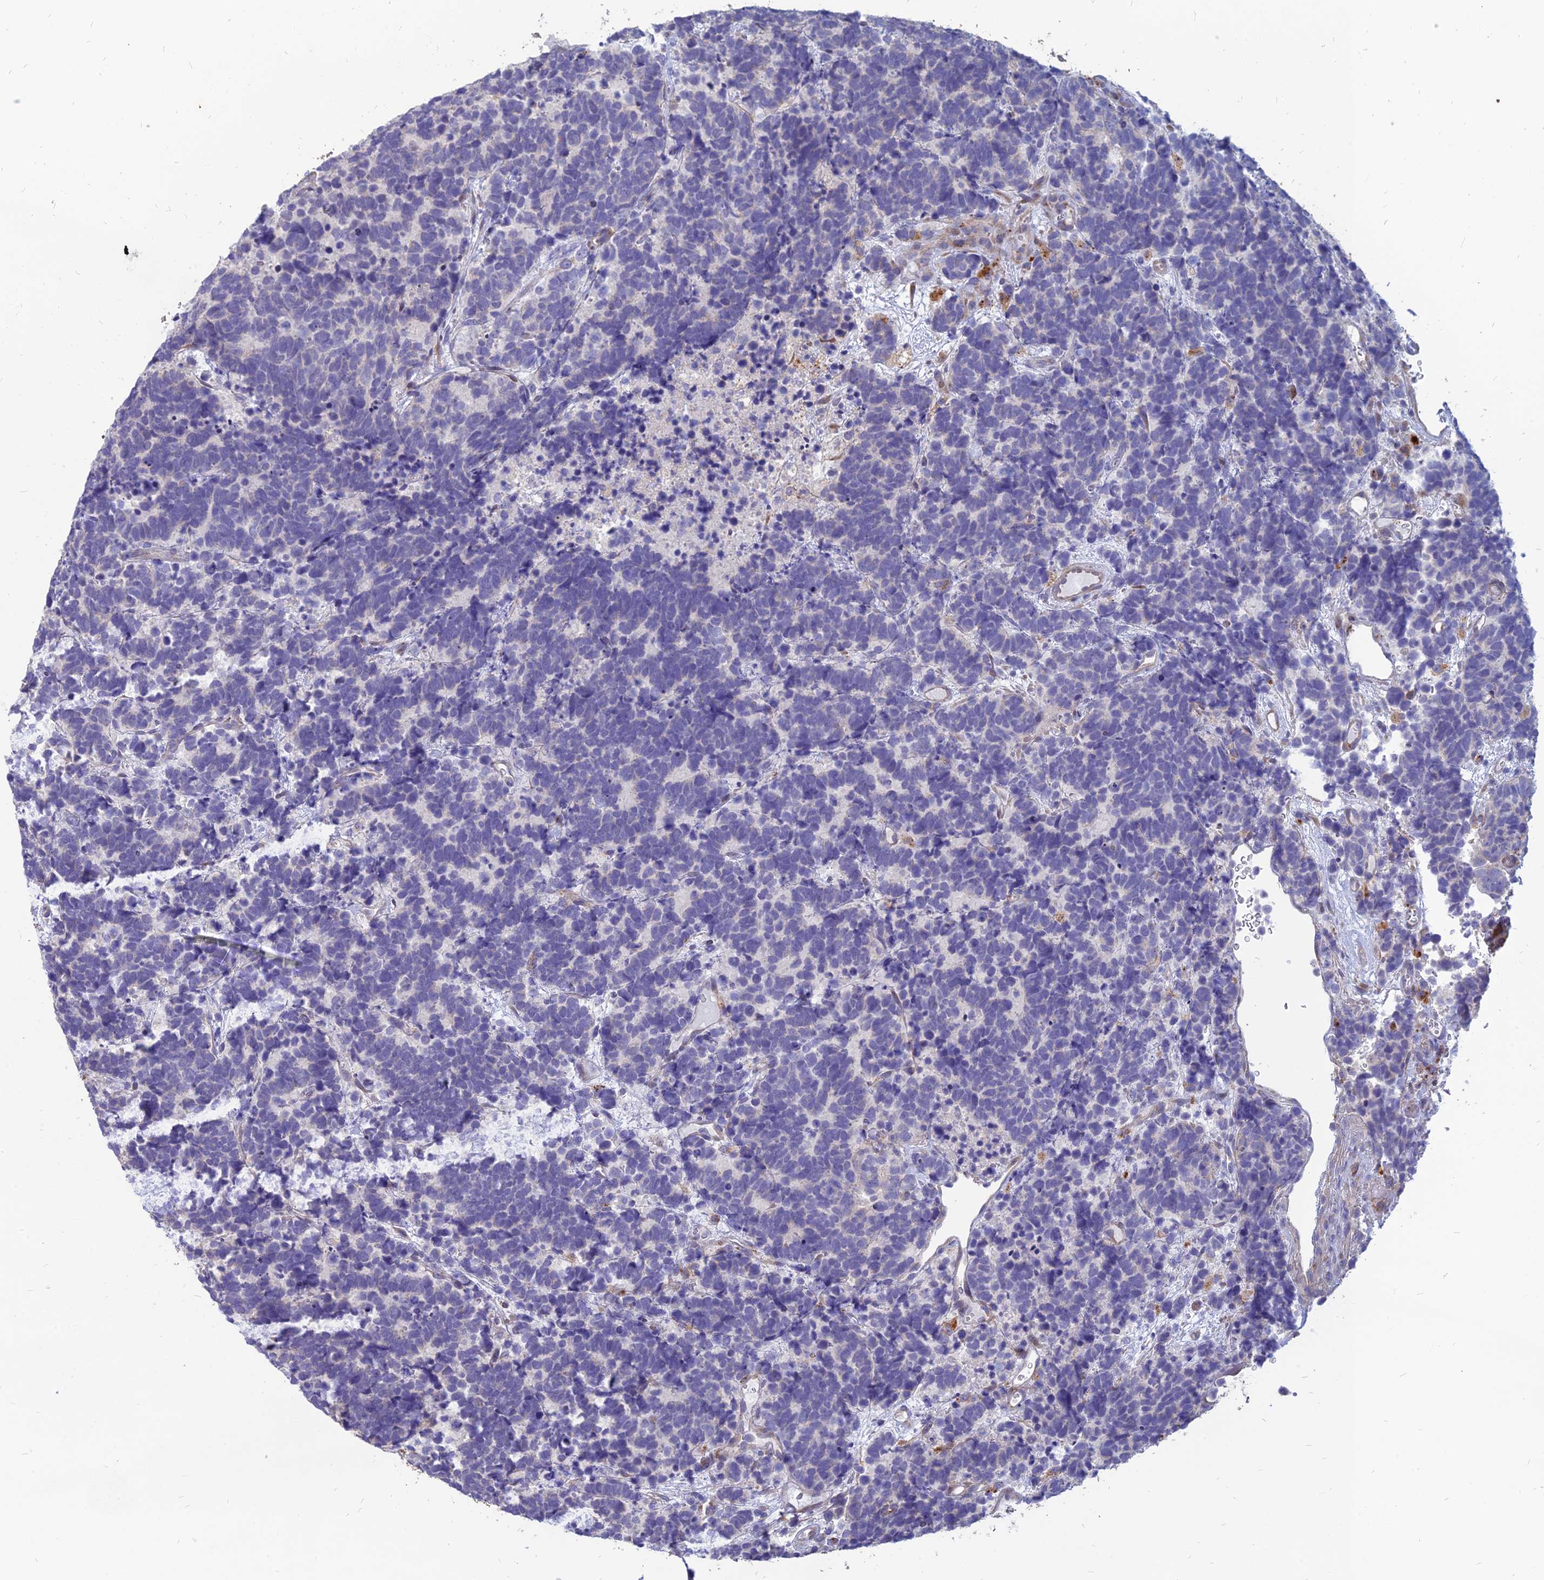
{"staining": {"intensity": "negative", "quantity": "none", "location": "none"}, "tissue": "carcinoid", "cell_type": "Tumor cells", "image_type": "cancer", "snomed": [{"axis": "morphology", "description": "Carcinoma, NOS"}, {"axis": "morphology", "description": "Carcinoid, malignant, NOS"}, {"axis": "topography", "description": "Urinary bladder"}], "caption": "This is a micrograph of immunohistochemistry (IHC) staining of carcinoid, which shows no positivity in tumor cells. The staining was performed using DAB (3,3'-diaminobenzidine) to visualize the protein expression in brown, while the nuclei were stained in blue with hematoxylin (Magnification: 20x).", "gene": "ST3GAL6", "patient": {"sex": "male", "age": 57}}